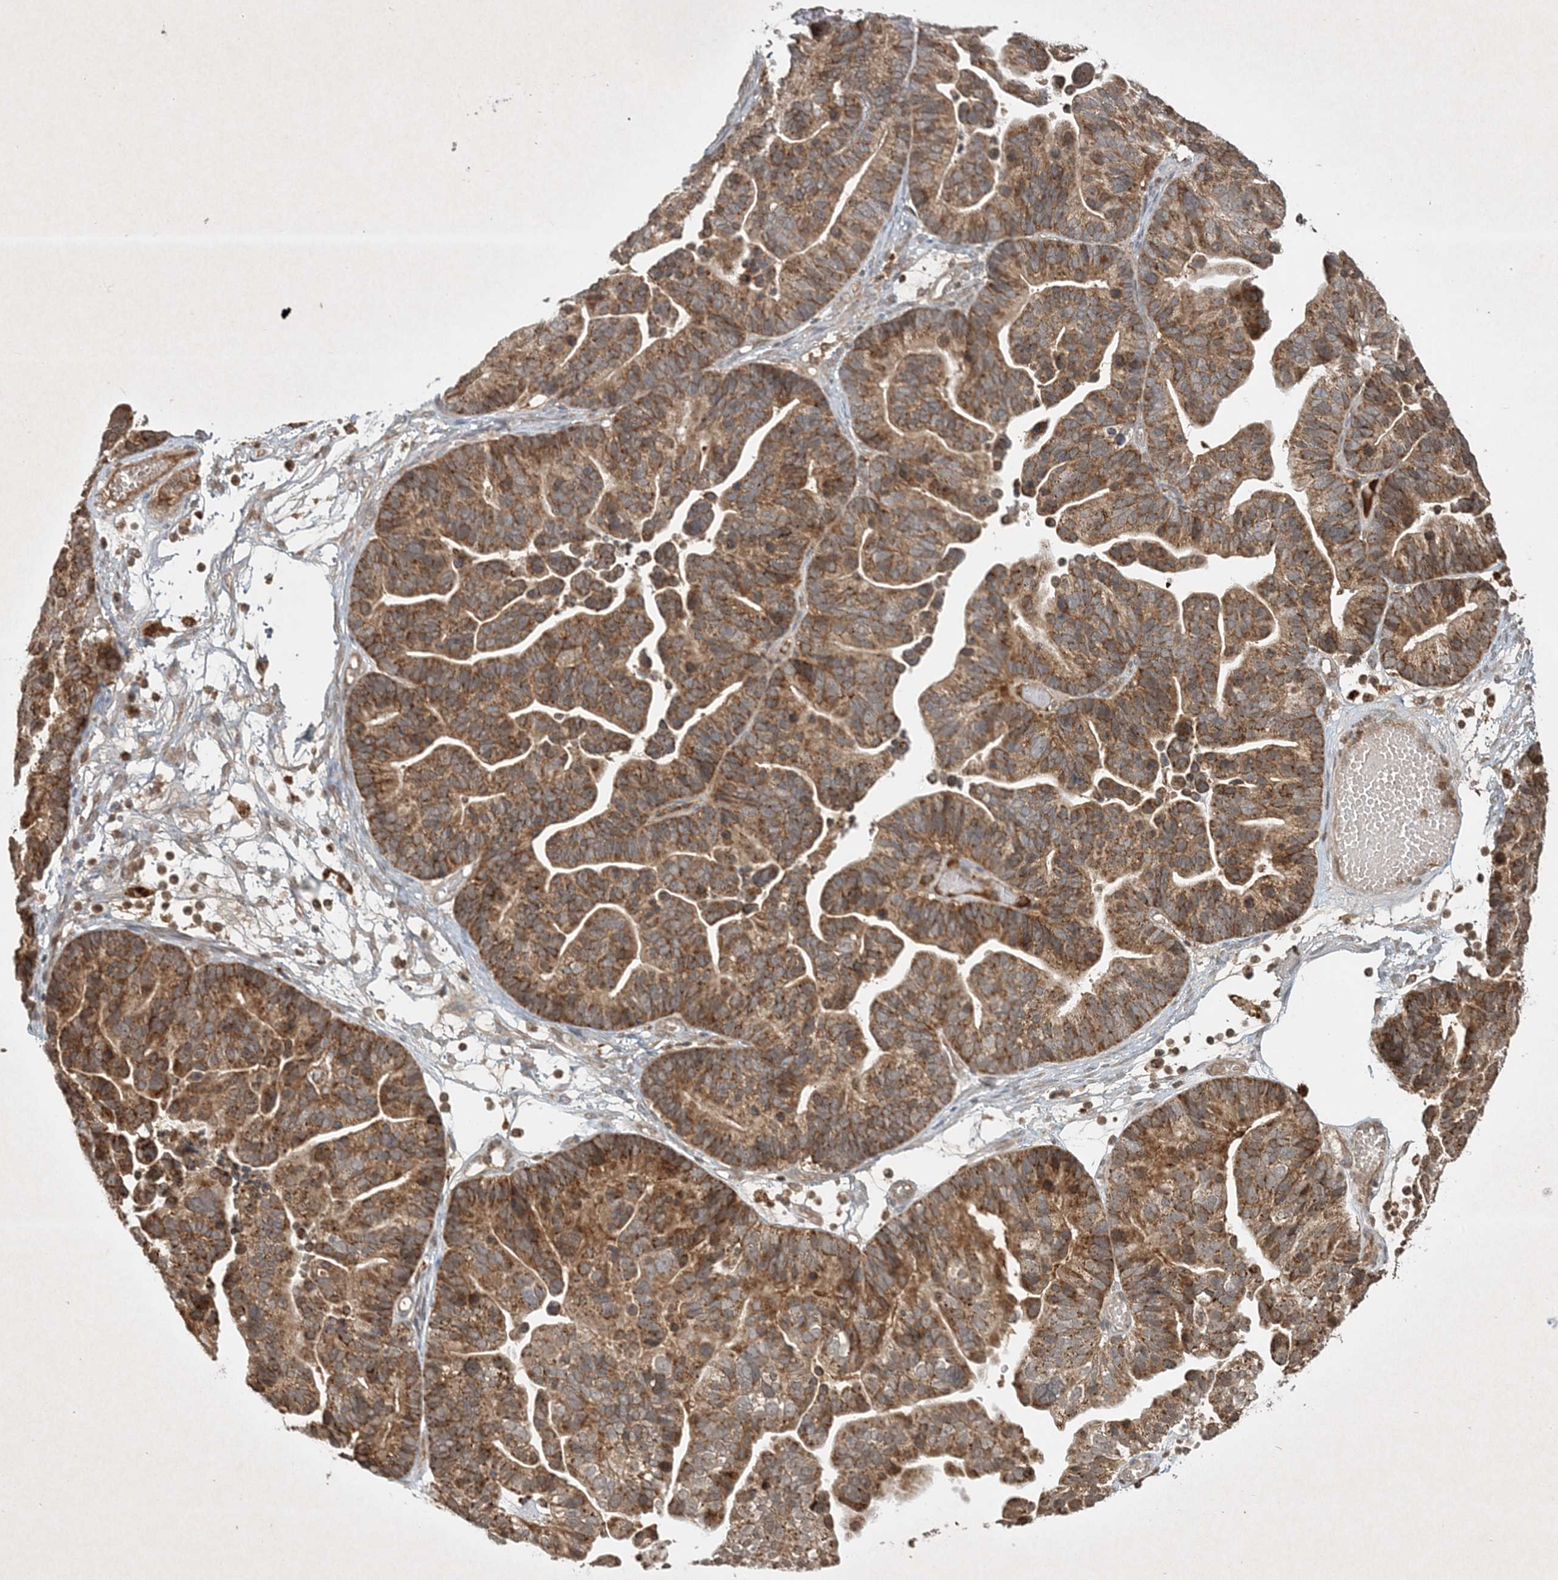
{"staining": {"intensity": "moderate", "quantity": ">75%", "location": "cytoplasmic/membranous"}, "tissue": "ovarian cancer", "cell_type": "Tumor cells", "image_type": "cancer", "snomed": [{"axis": "morphology", "description": "Cystadenocarcinoma, serous, NOS"}, {"axis": "topography", "description": "Ovary"}], "caption": "Ovarian cancer stained for a protein demonstrates moderate cytoplasmic/membranous positivity in tumor cells.", "gene": "PLTP", "patient": {"sex": "female", "age": 56}}